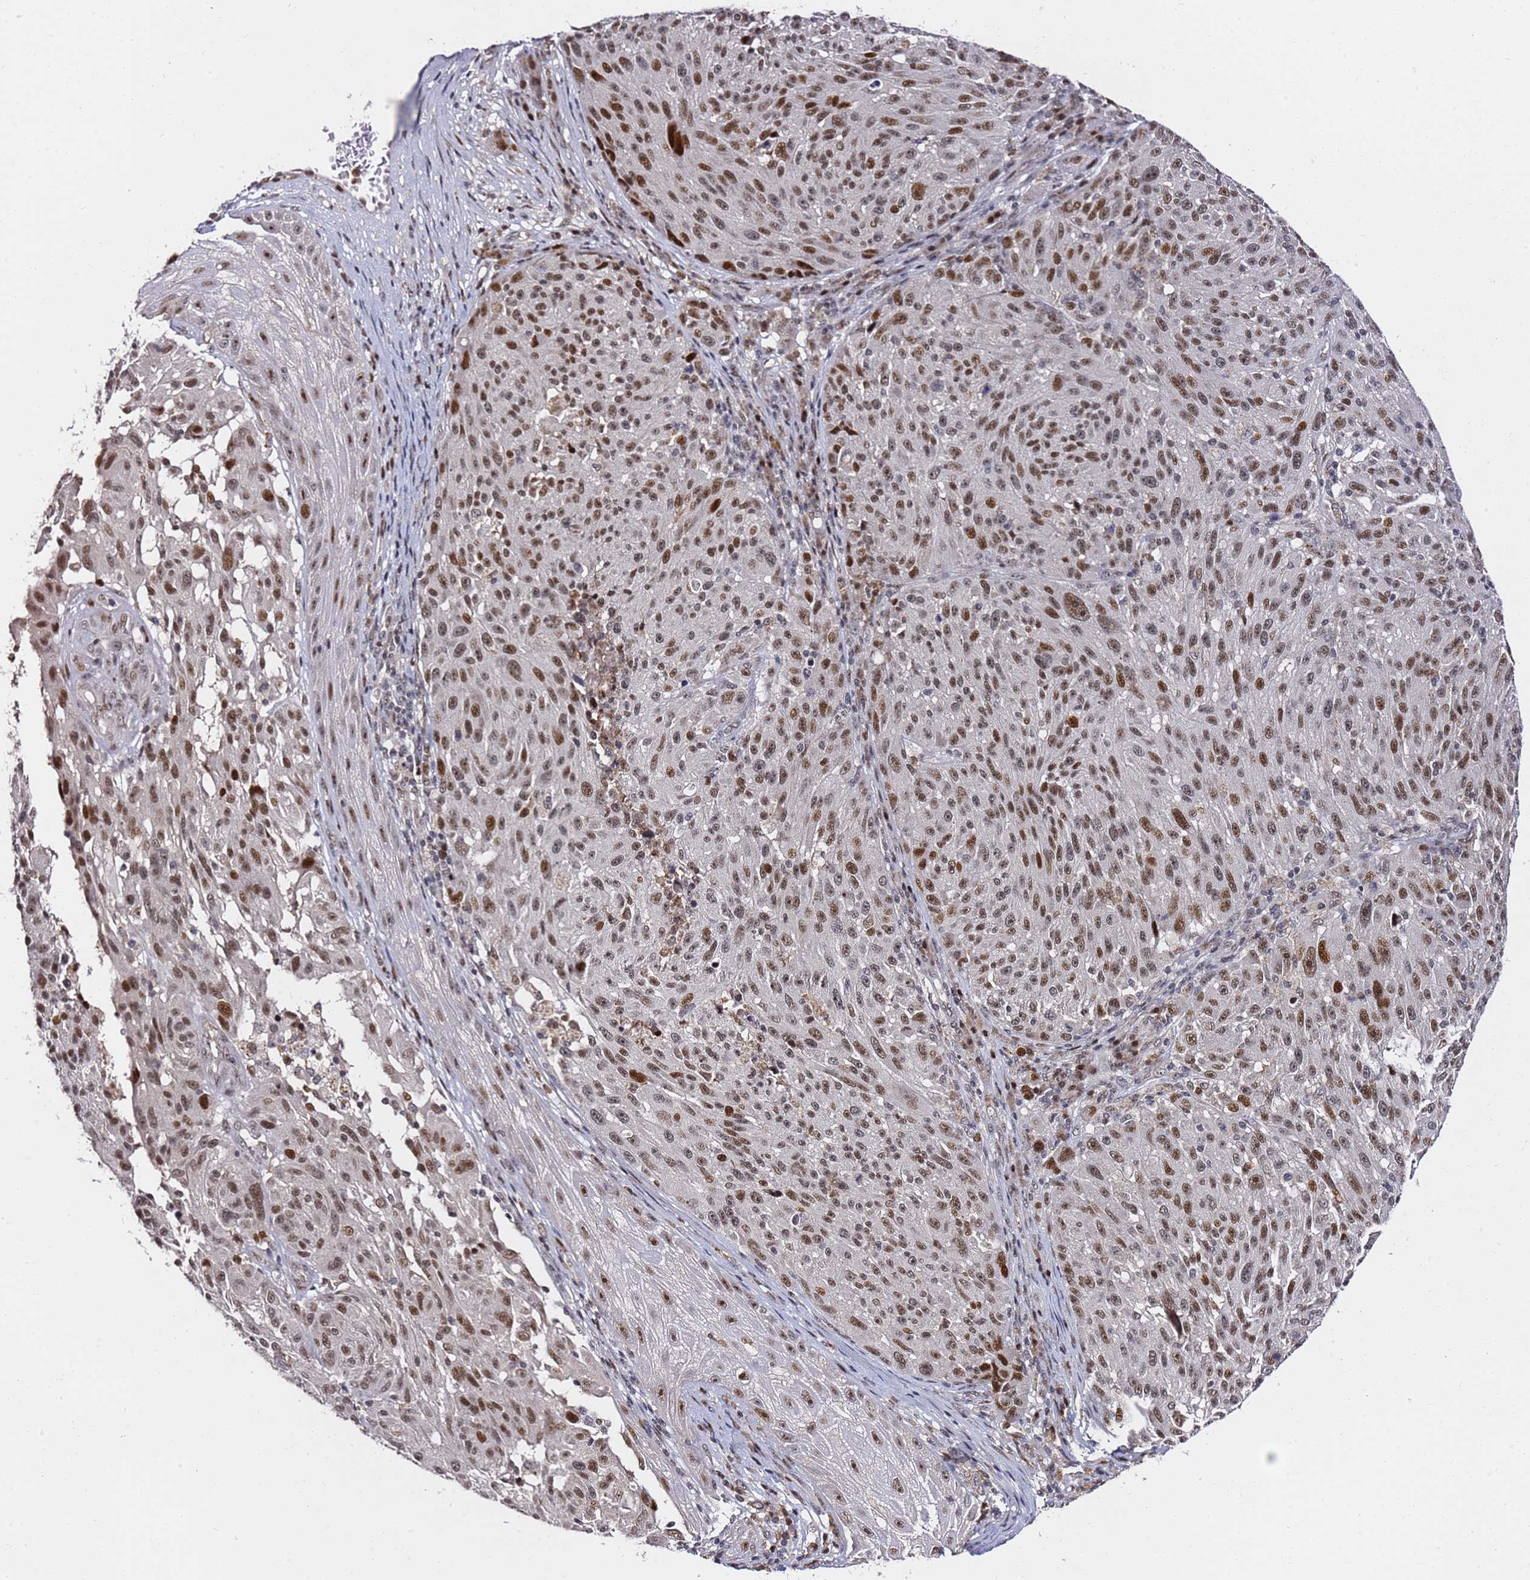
{"staining": {"intensity": "moderate", "quantity": ">75%", "location": "nuclear"}, "tissue": "melanoma", "cell_type": "Tumor cells", "image_type": "cancer", "snomed": [{"axis": "morphology", "description": "Malignant melanoma, NOS"}, {"axis": "topography", "description": "Skin"}], "caption": "Protein expression analysis of melanoma displays moderate nuclear positivity in about >75% of tumor cells.", "gene": "FCF1", "patient": {"sex": "male", "age": 53}}